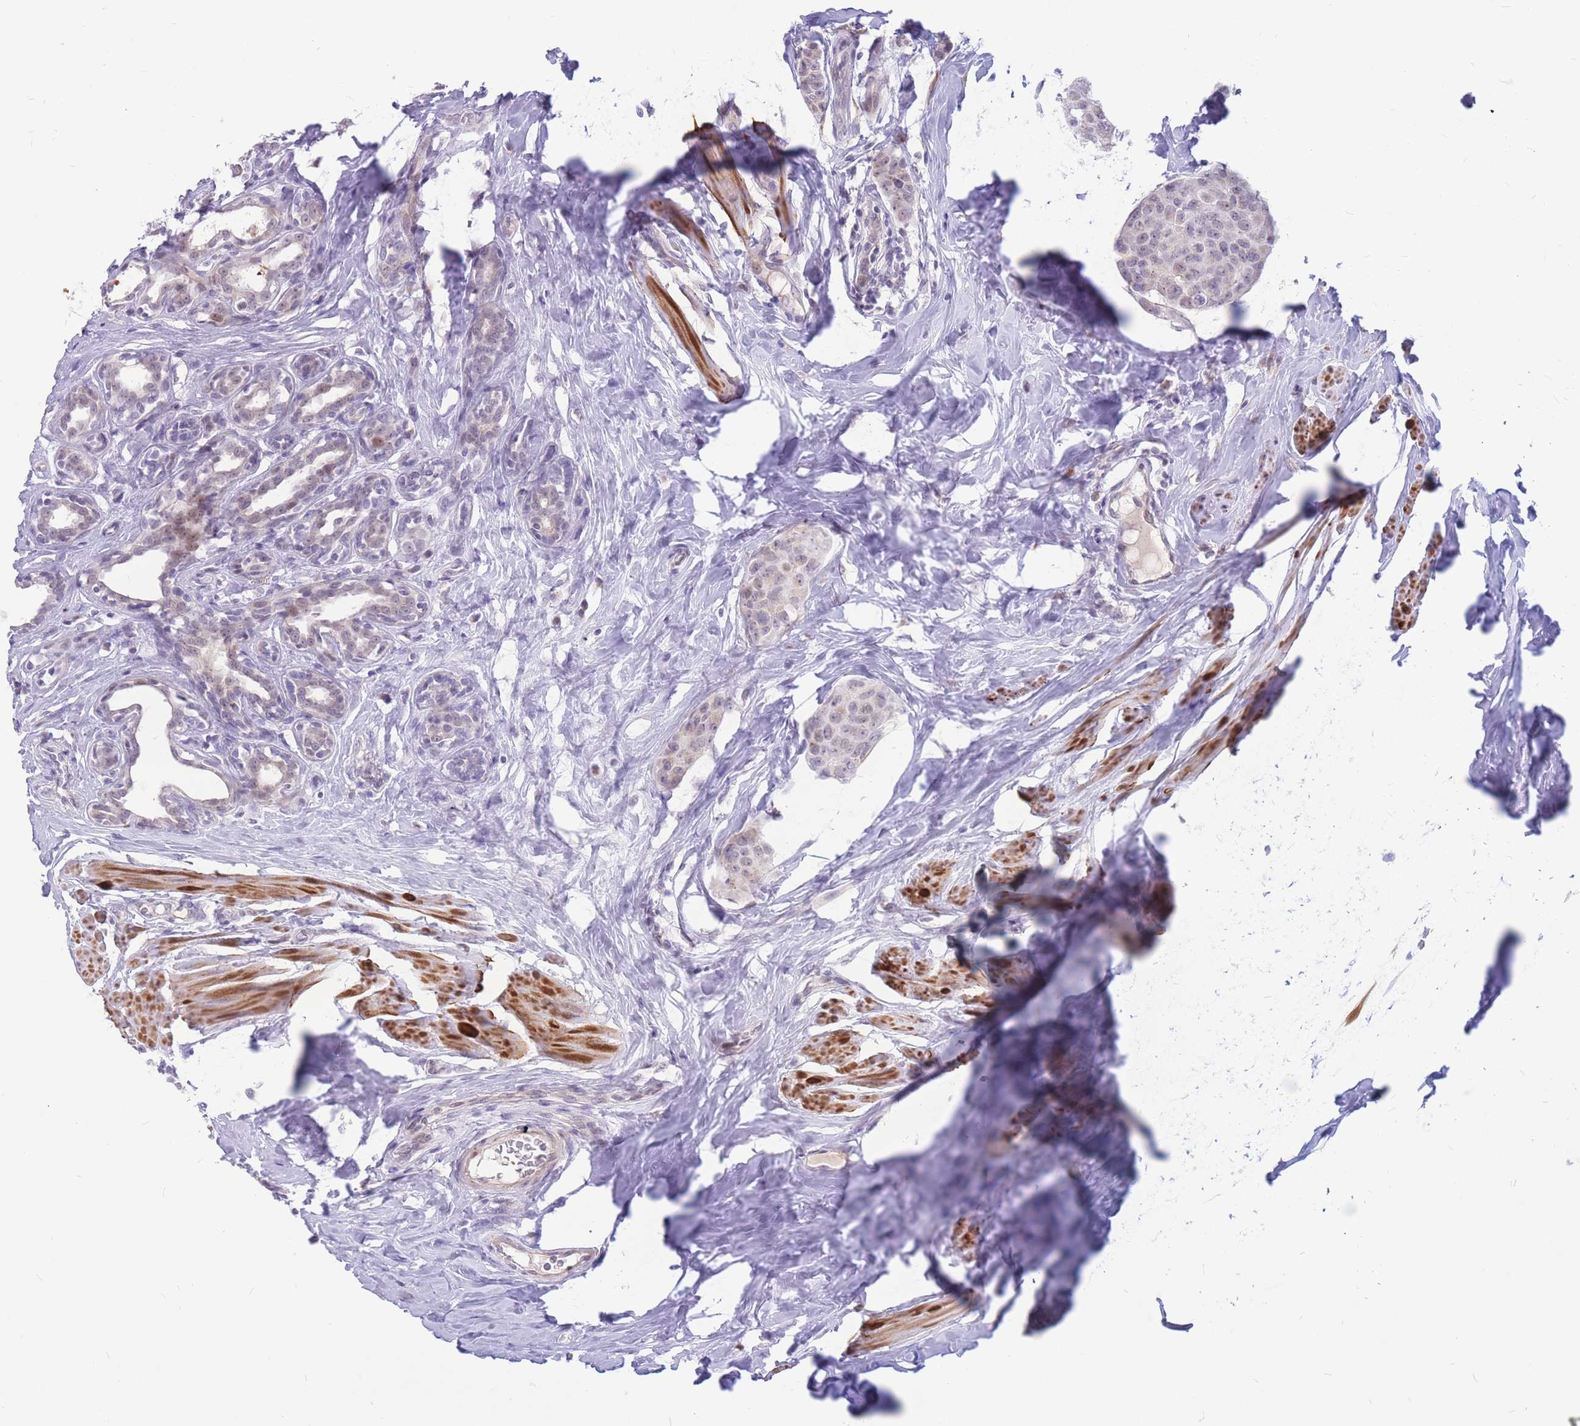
{"staining": {"intensity": "weak", "quantity": "<25%", "location": "nuclear"}, "tissue": "breast cancer", "cell_type": "Tumor cells", "image_type": "cancer", "snomed": [{"axis": "morphology", "description": "Duct carcinoma"}, {"axis": "topography", "description": "Breast"}], "caption": "DAB (3,3'-diaminobenzidine) immunohistochemical staining of human breast cancer reveals no significant positivity in tumor cells. Brightfield microscopy of IHC stained with DAB (brown) and hematoxylin (blue), captured at high magnification.", "gene": "ADD2", "patient": {"sex": "female", "age": 40}}